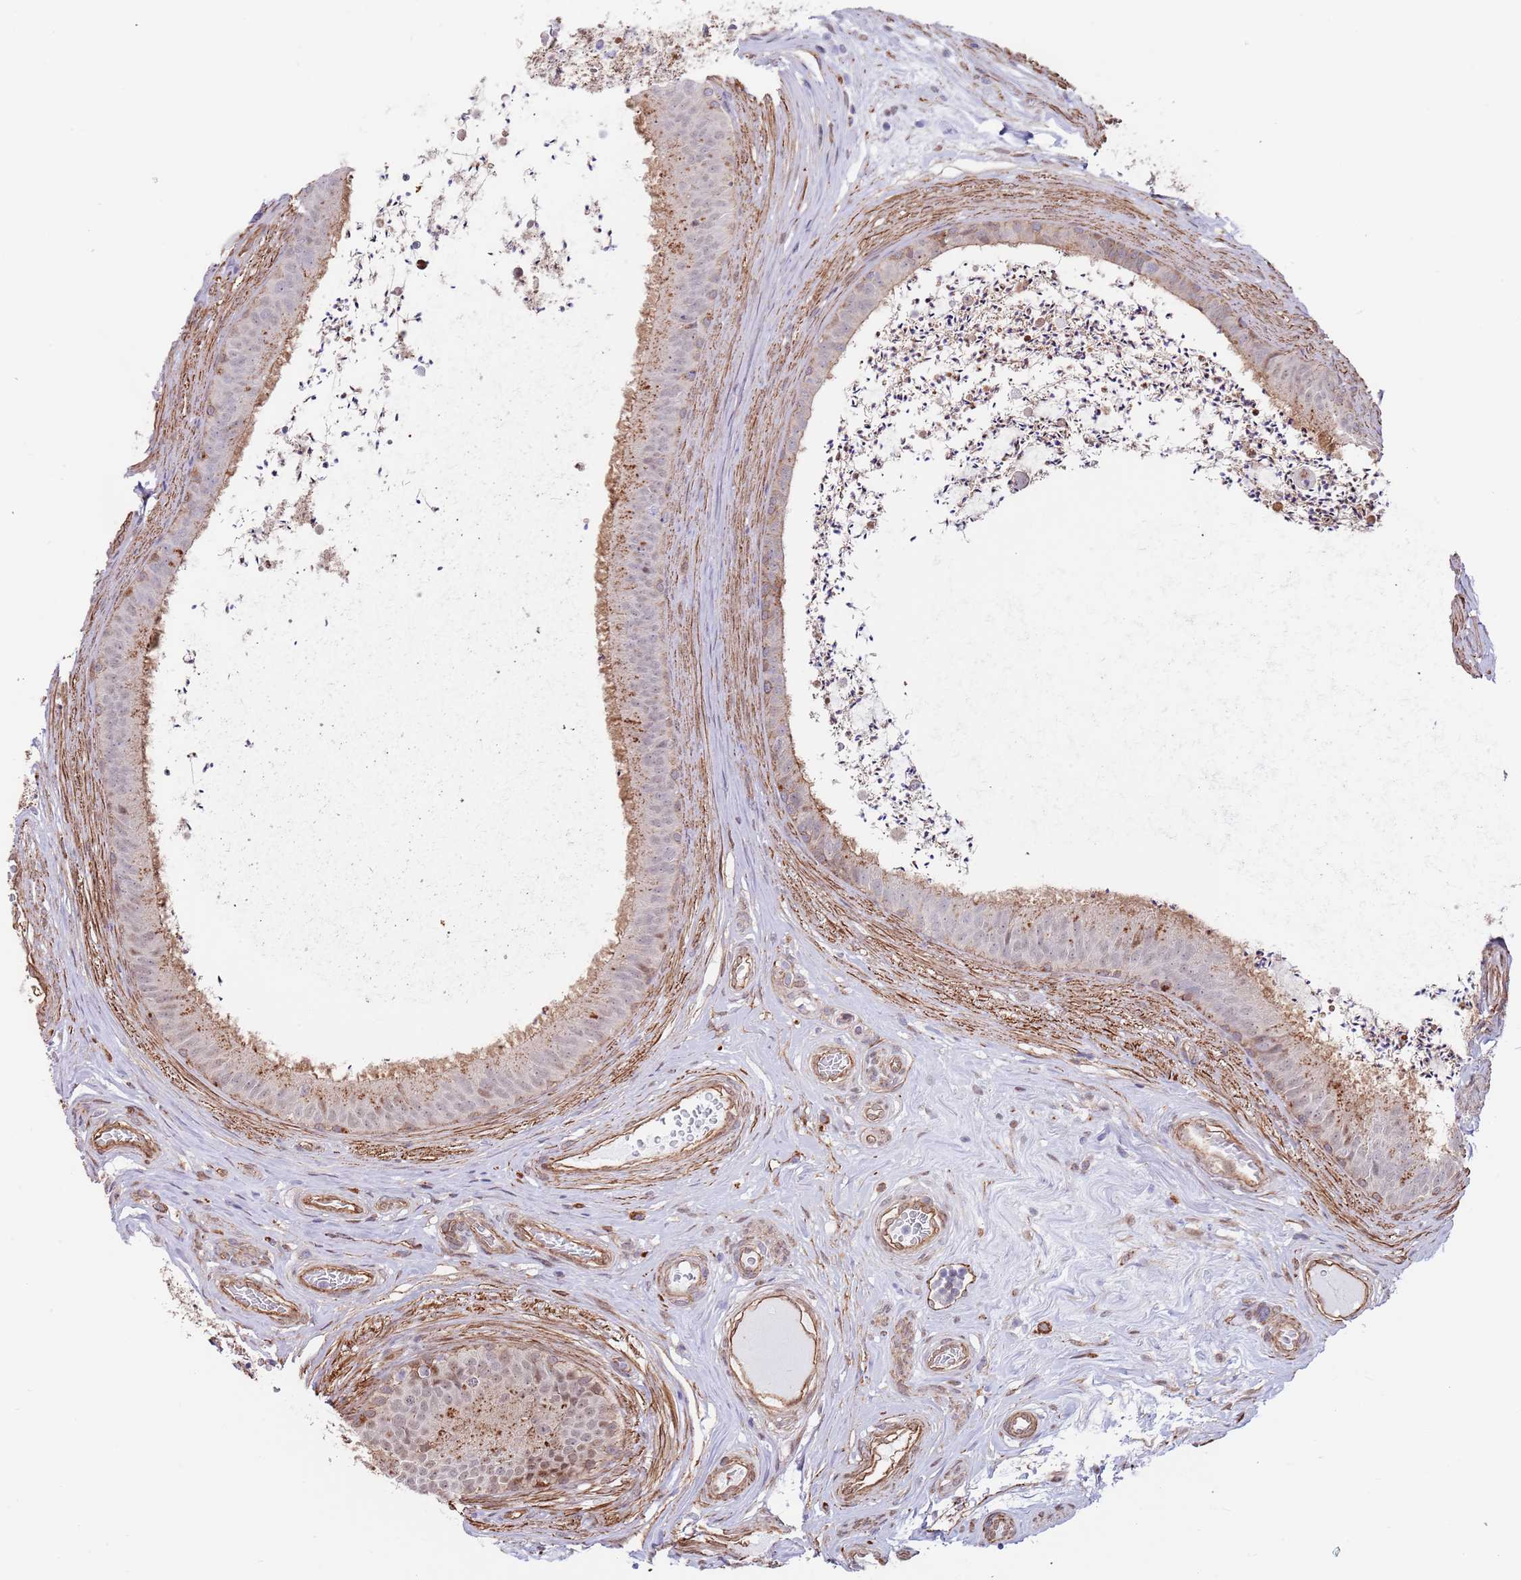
{"staining": {"intensity": "moderate", "quantity": ">75%", "location": "cytoplasmic/membranous,nuclear"}, "tissue": "epididymis", "cell_type": "Glandular cells", "image_type": "normal", "snomed": [{"axis": "morphology", "description": "Normal tissue, NOS"}, {"axis": "topography", "description": "Testis"}, {"axis": "topography", "description": "Epididymis"}], "caption": "Immunohistochemical staining of benign epididymis reveals medium levels of moderate cytoplasmic/membranous,nuclear positivity in approximately >75% of glandular cells. The protein of interest is shown in brown color, while the nuclei are stained blue.", "gene": "BPNT1", "patient": {"sex": "male", "age": 41}}